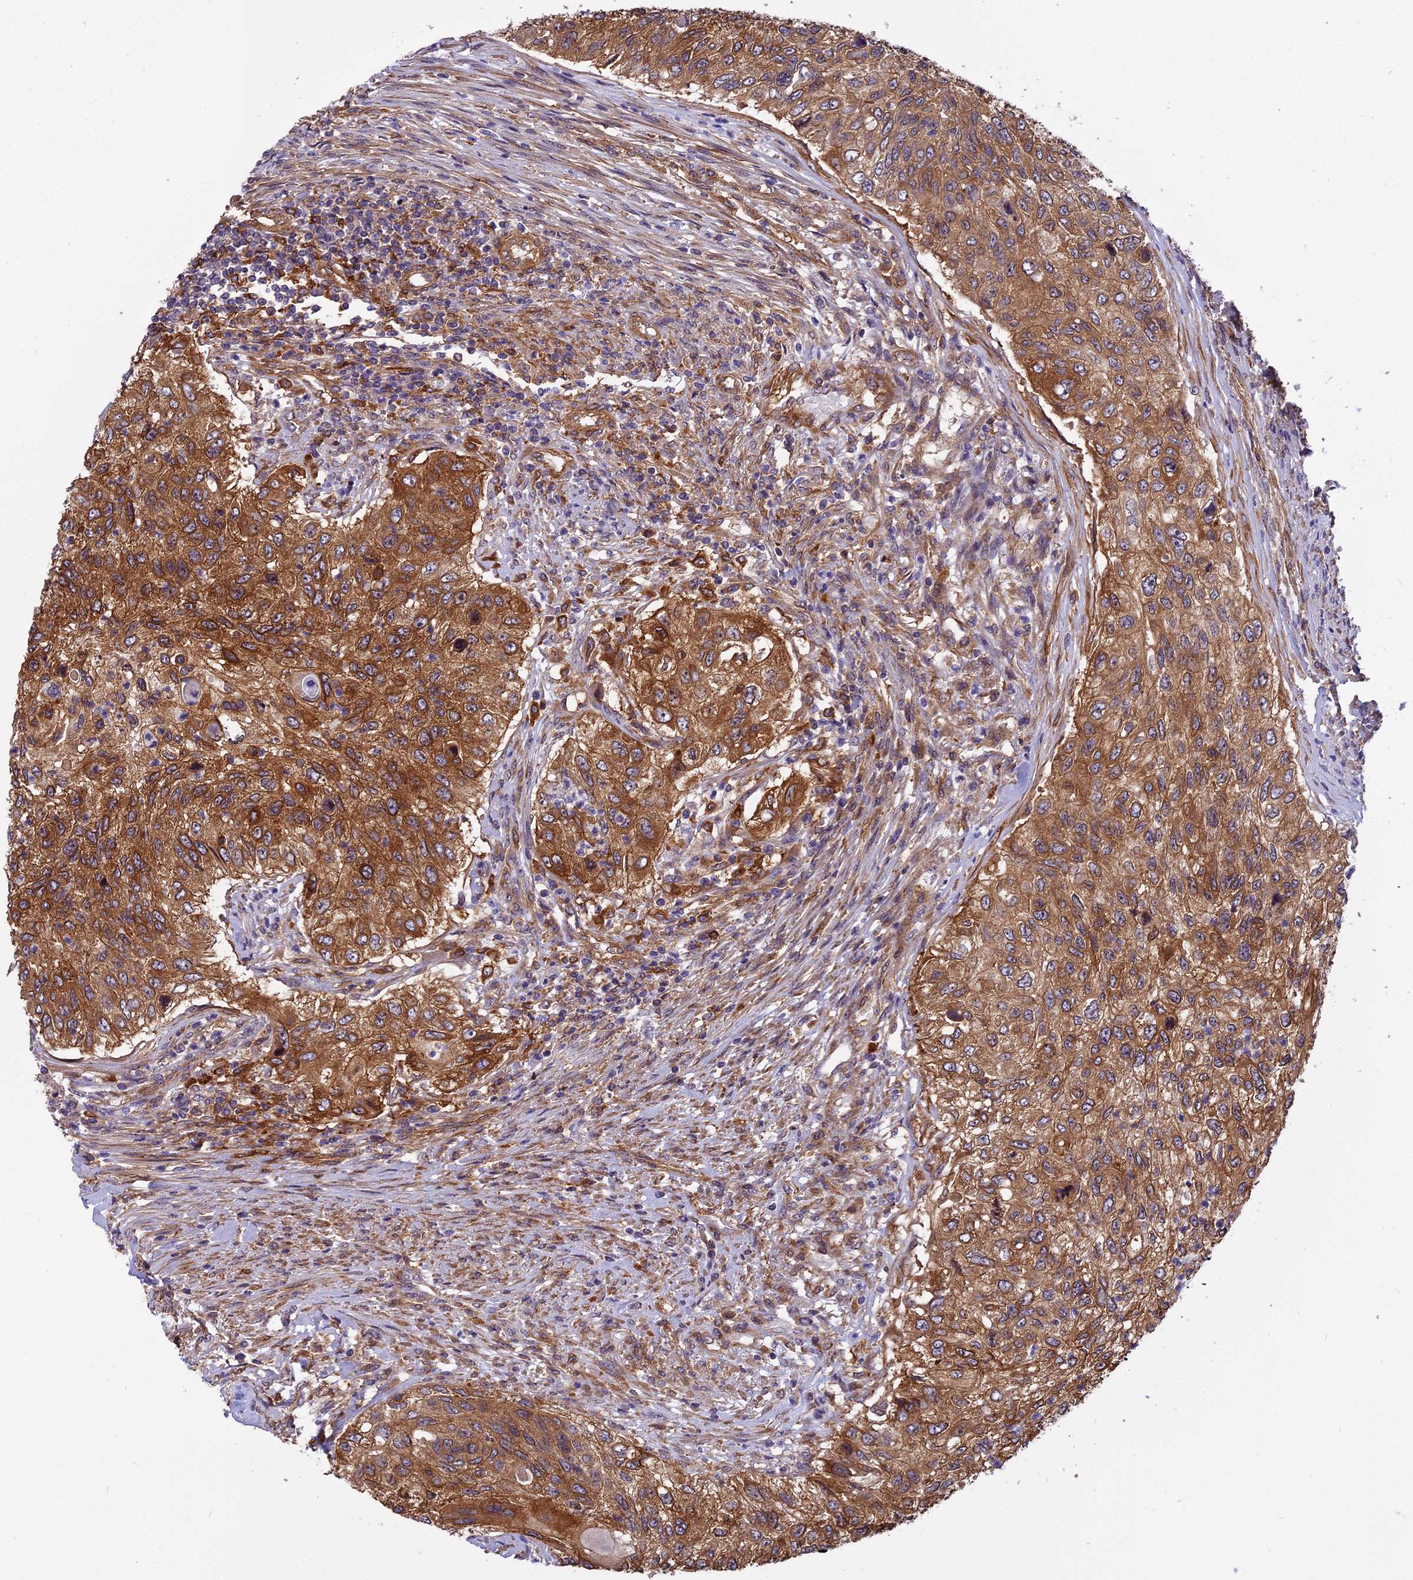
{"staining": {"intensity": "strong", "quantity": ">75%", "location": "cytoplasmic/membranous"}, "tissue": "urothelial cancer", "cell_type": "Tumor cells", "image_type": "cancer", "snomed": [{"axis": "morphology", "description": "Urothelial carcinoma, High grade"}, {"axis": "topography", "description": "Urinary bladder"}], "caption": "Immunohistochemistry (IHC) of human urothelial cancer demonstrates high levels of strong cytoplasmic/membranous positivity in approximately >75% of tumor cells.", "gene": "EHBP1L1", "patient": {"sex": "female", "age": 60}}